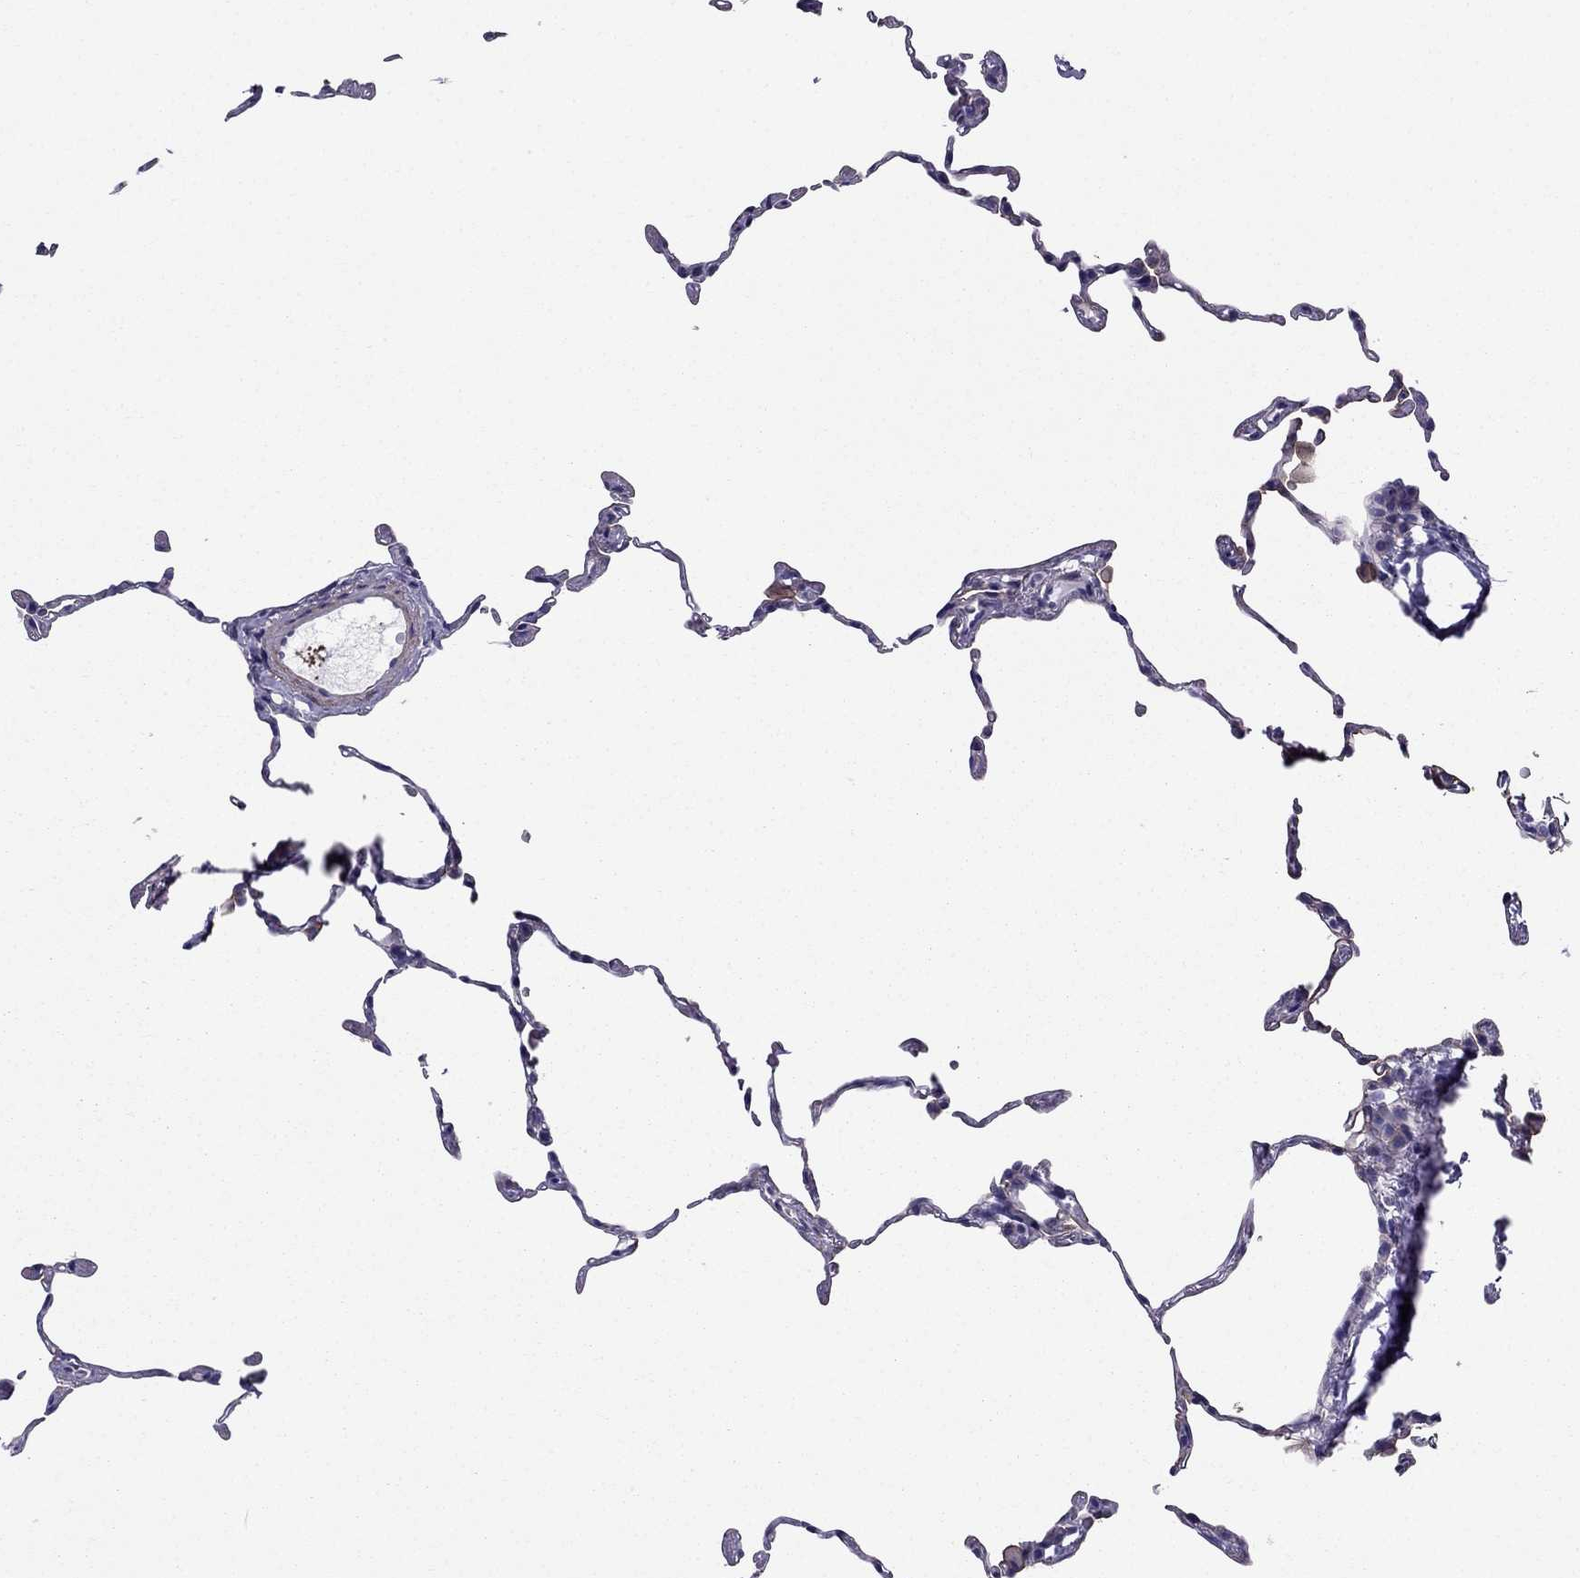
{"staining": {"intensity": "negative", "quantity": "none", "location": "none"}, "tissue": "lung", "cell_type": "Alveolar cells", "image_type": "normal", "snomed": [{"axis": "morphology", "description": "Normal tissue, NOS"}, {"axis": "topography", "description": "Lung"}], "caption": "A high-resolution histopathology image shows immunohistochemistry staining of unremarkable lung, which demonstrates no significant staining in alveolar cells.", "gene": "GPR50", "patient": {"sex": "female", "age": 57}}